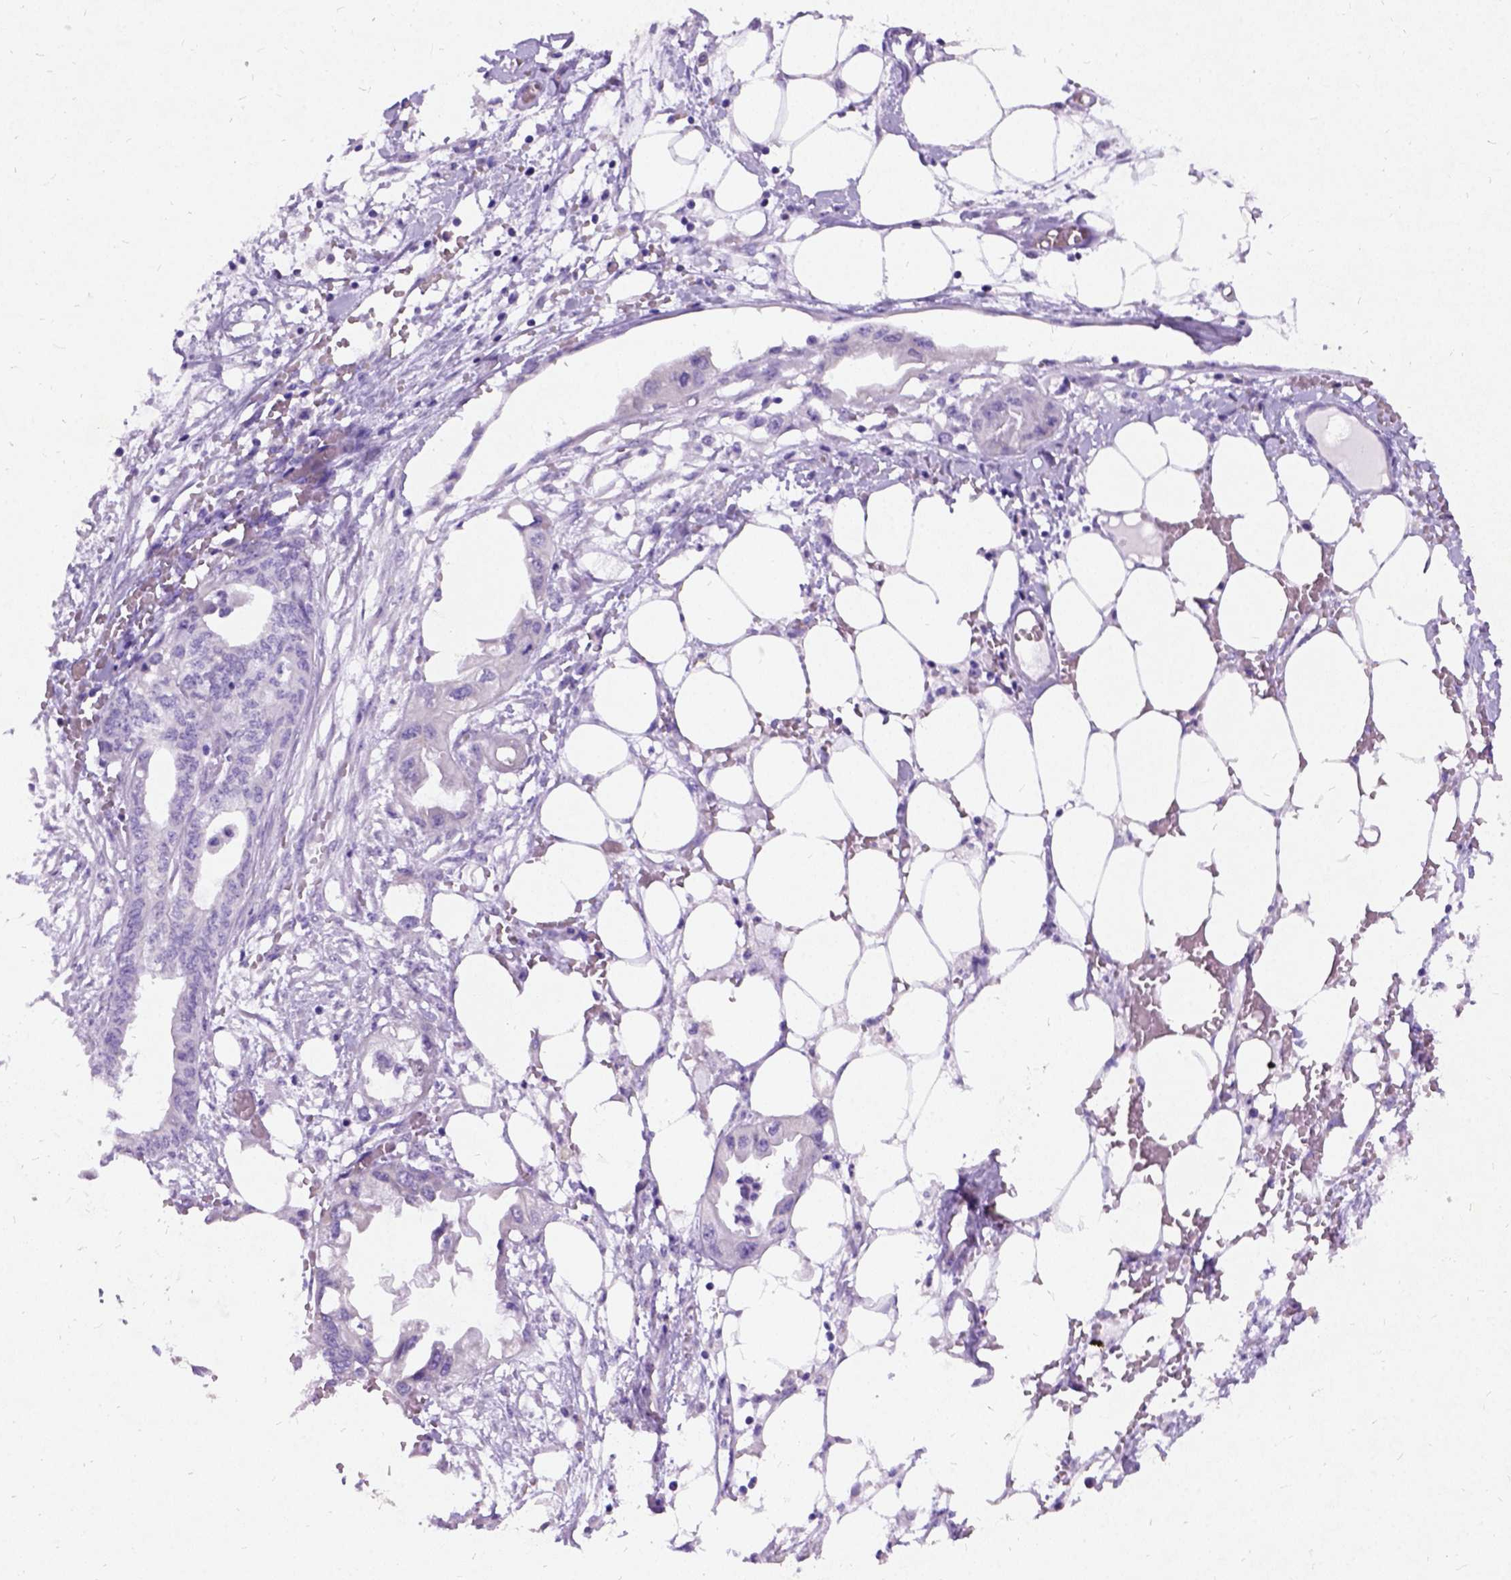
{"staining": {"intensity": "weak", "quantity": "25%-75%", "location": "cytoplasmic/membranous"}, "tissue": "endometrial cancer", "cell_type": "Tumor cells", "image_type": "cancer", "snomed": [{"axis": "morphology", "description": "Adenocarcinoma, NOS"}, {"axis": "morphology", "description": "Adenocarcinoma, metastatic, NOS"}, {"axis": "topography", "description": "Adipose tissue"}, {"axis": "topography", "description": "Endometrium"}], "caption": "Immunohistochemistry of endometrial cancer demonstrates low levels of weak cytoplasmic/membranous staining in approximately 25%-75% of tumor cells. The staining was performed using DAB to visualize the protein expression in brown, while the nuclei were stained in blue with hematoxylin (Magnification: 20x).", "gene": "NEUROD4", "patient": {"sex": "female", "age": 67}}